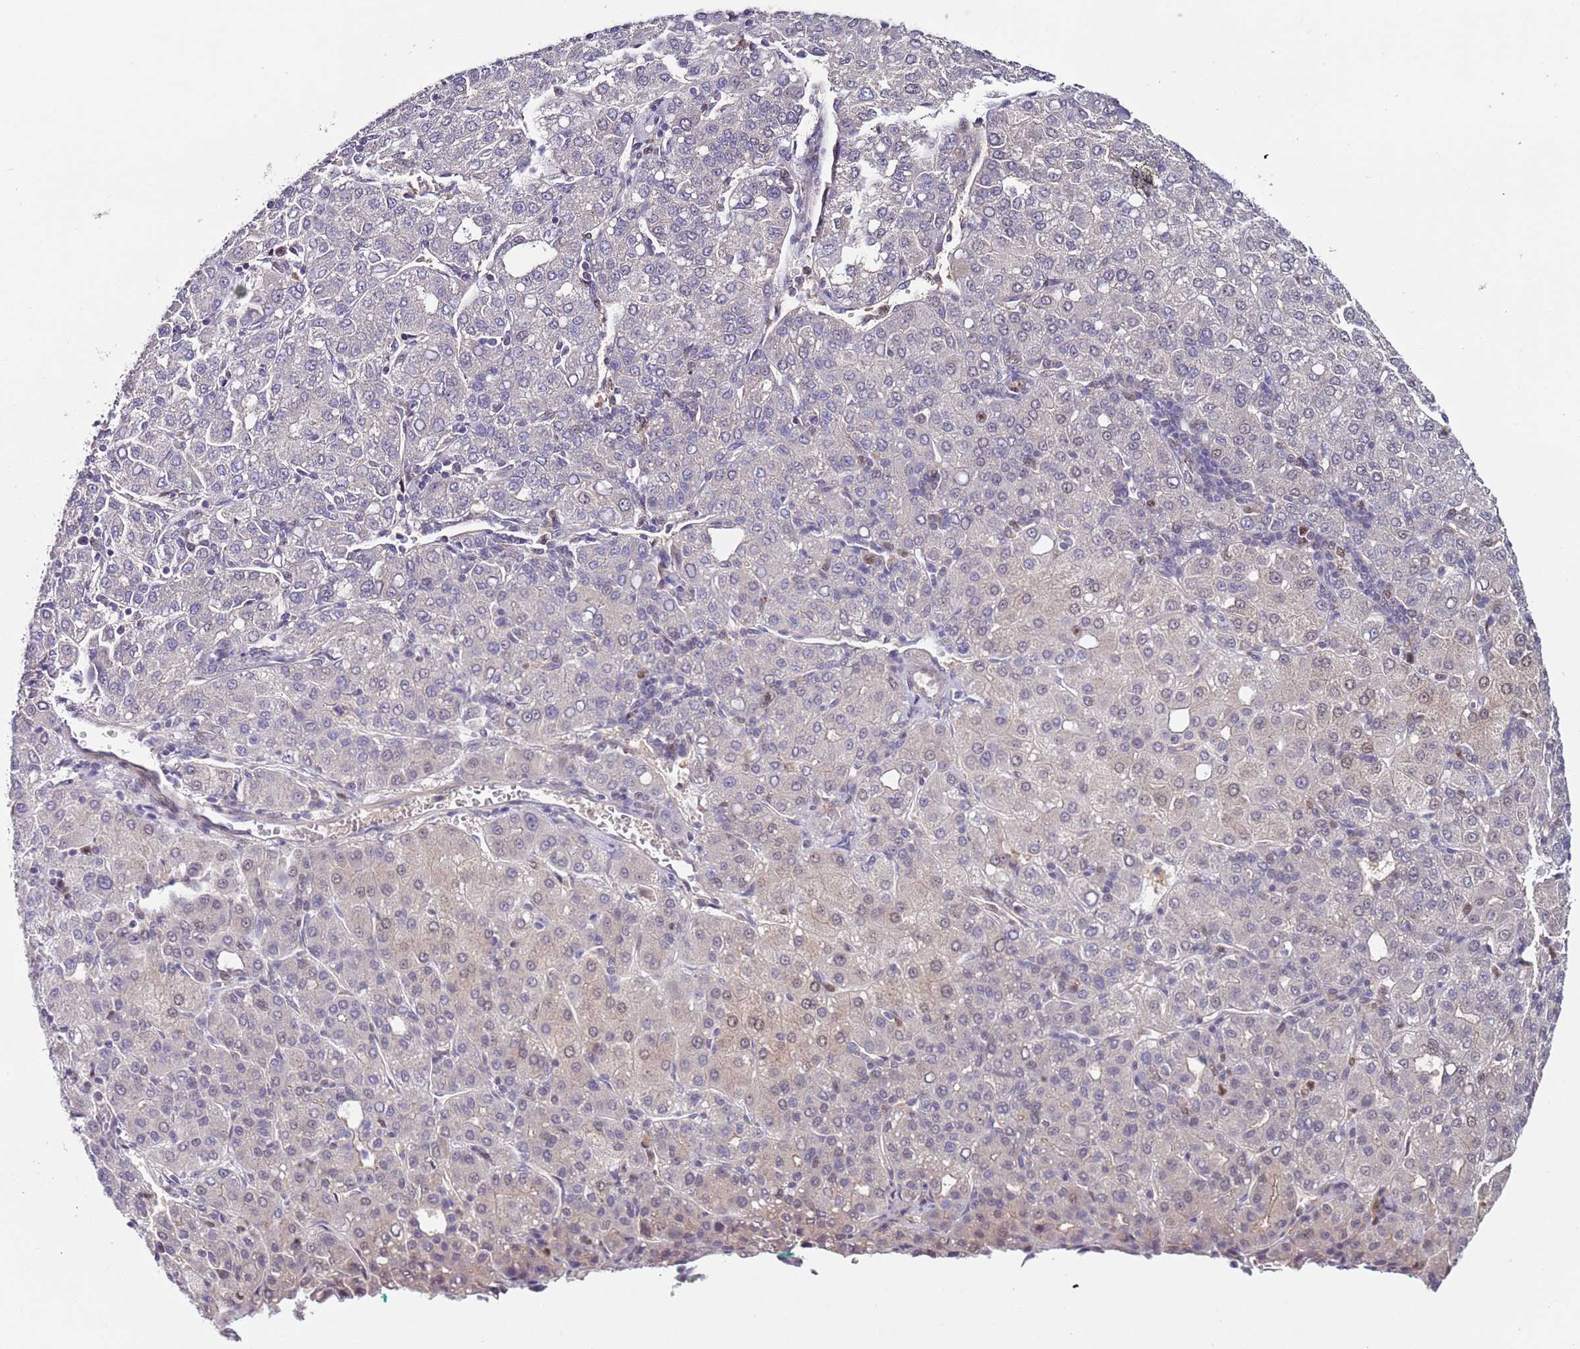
{"staining": {"intensity": "moderate", "quantity": "<25%", "location": "nuclear"}, "tissue": "liver cancer", "cell_type": "Tumor cells", "image_type": "cancer", "snomed": [{"axis": "morphology", "description": "Carcinoma, Hepatocellular, NOS"}, {"axis": "topography", "description": "Liver"}], "caption": "An image of liver cancer (hepatocellular carcinoma) stained for a protein shows moderate nuclear brown staining in tumor cells.", "gene": "RMND5B", "patient": {"sex": "male", "age": 65}}